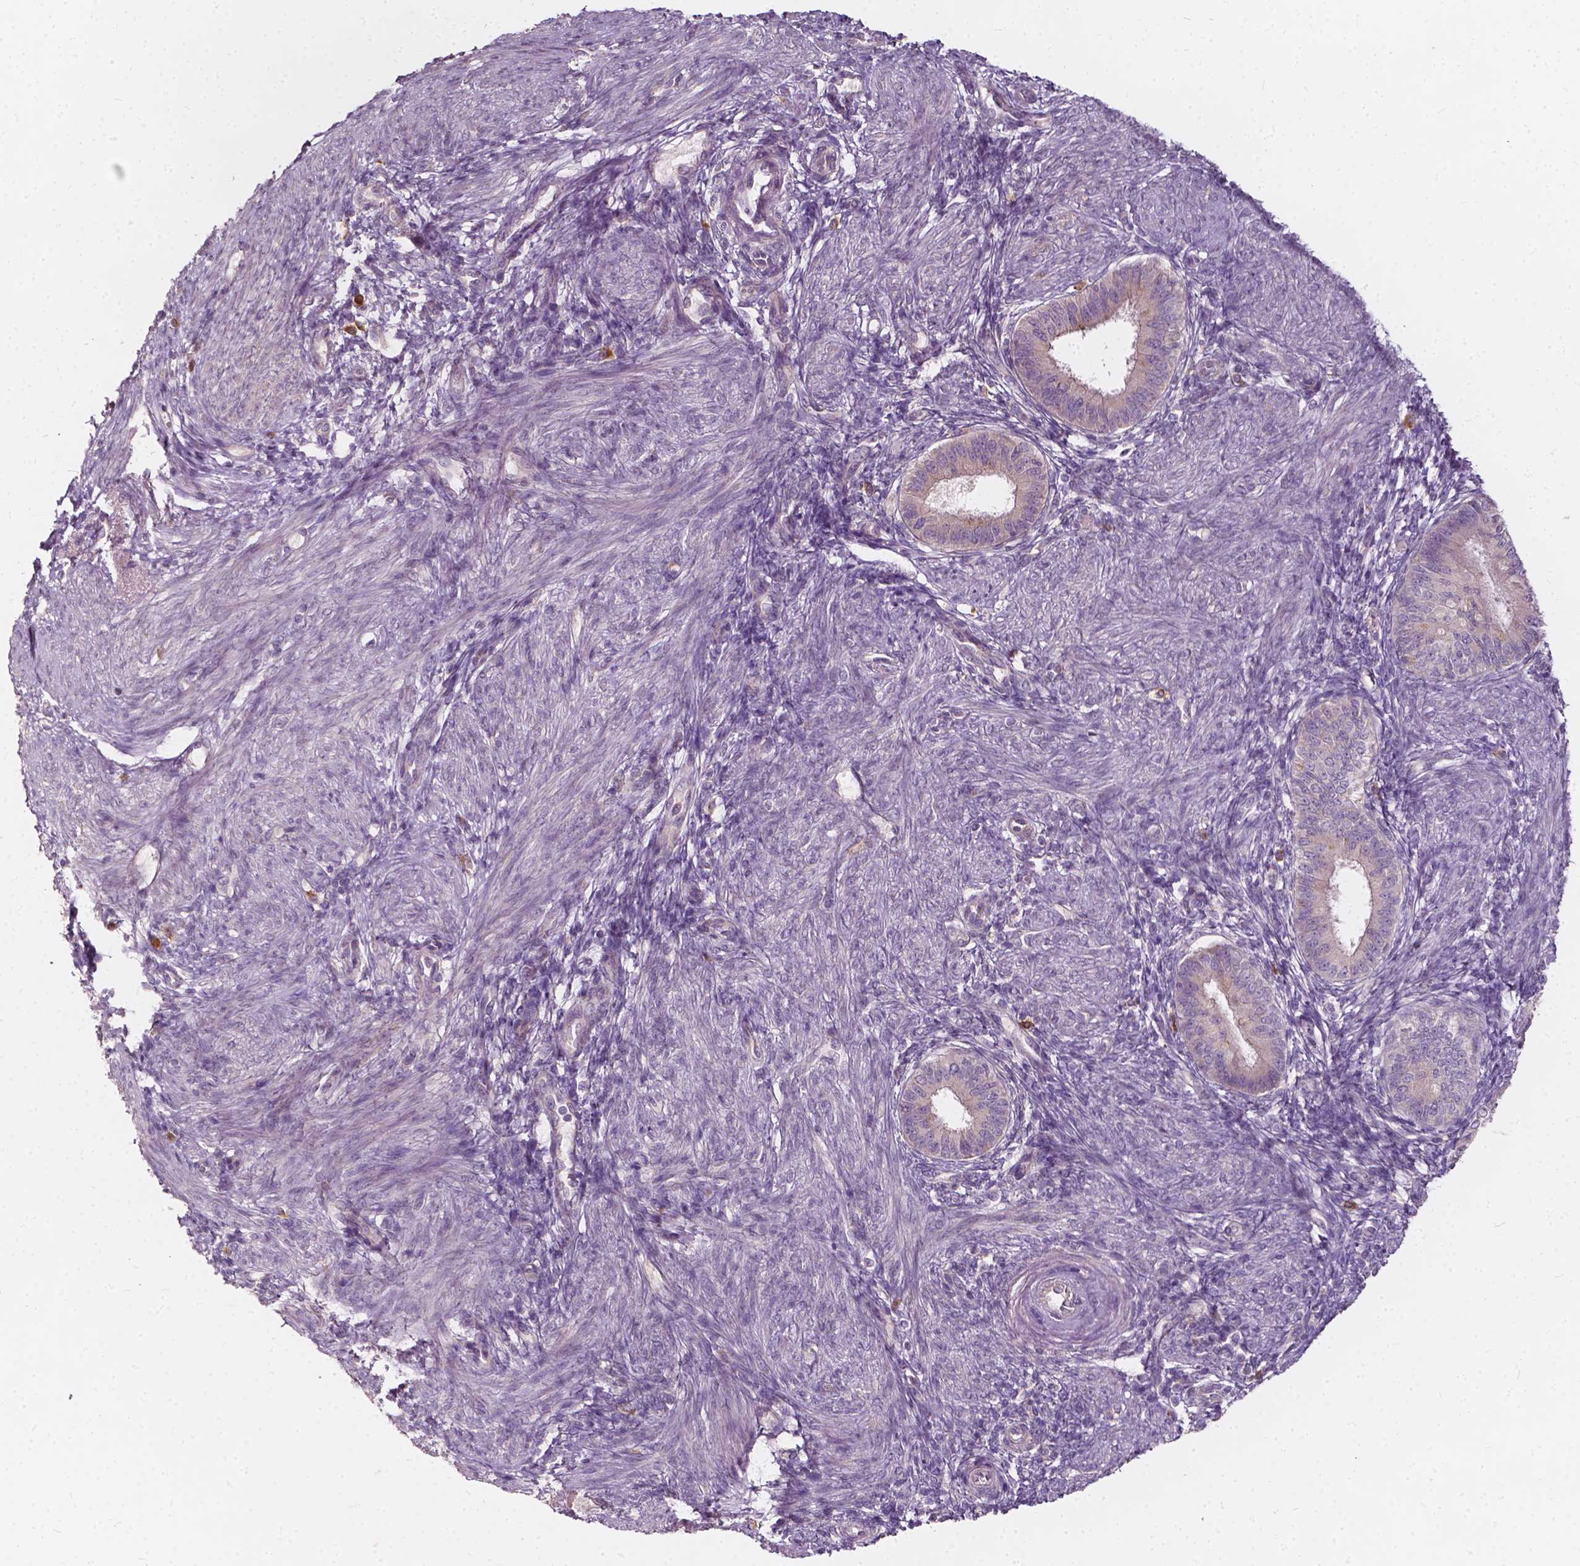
{"staining": {"intensity": "negative", "quantity": "none", "location": "none"}, "tissue": "endometrium", "cell_type": "Cells in endometrial stroma", "image_type": "normal", "snomed": [{"axis": "morphology", "description": "Normal tissue, NOS"}, {"axis": "topography", "description": "Endometrium"}], "caption": "An image of human endometrium is negative for staining in cells in endometrial stroma. Brightfield microscopy of immunohistochemistry (IHC) stained with DAB (brown) and hematoxylin (blue), captured at high magnification.", "gene": "NPC1L1", "patient": {"sex": "female", "age": 39}}